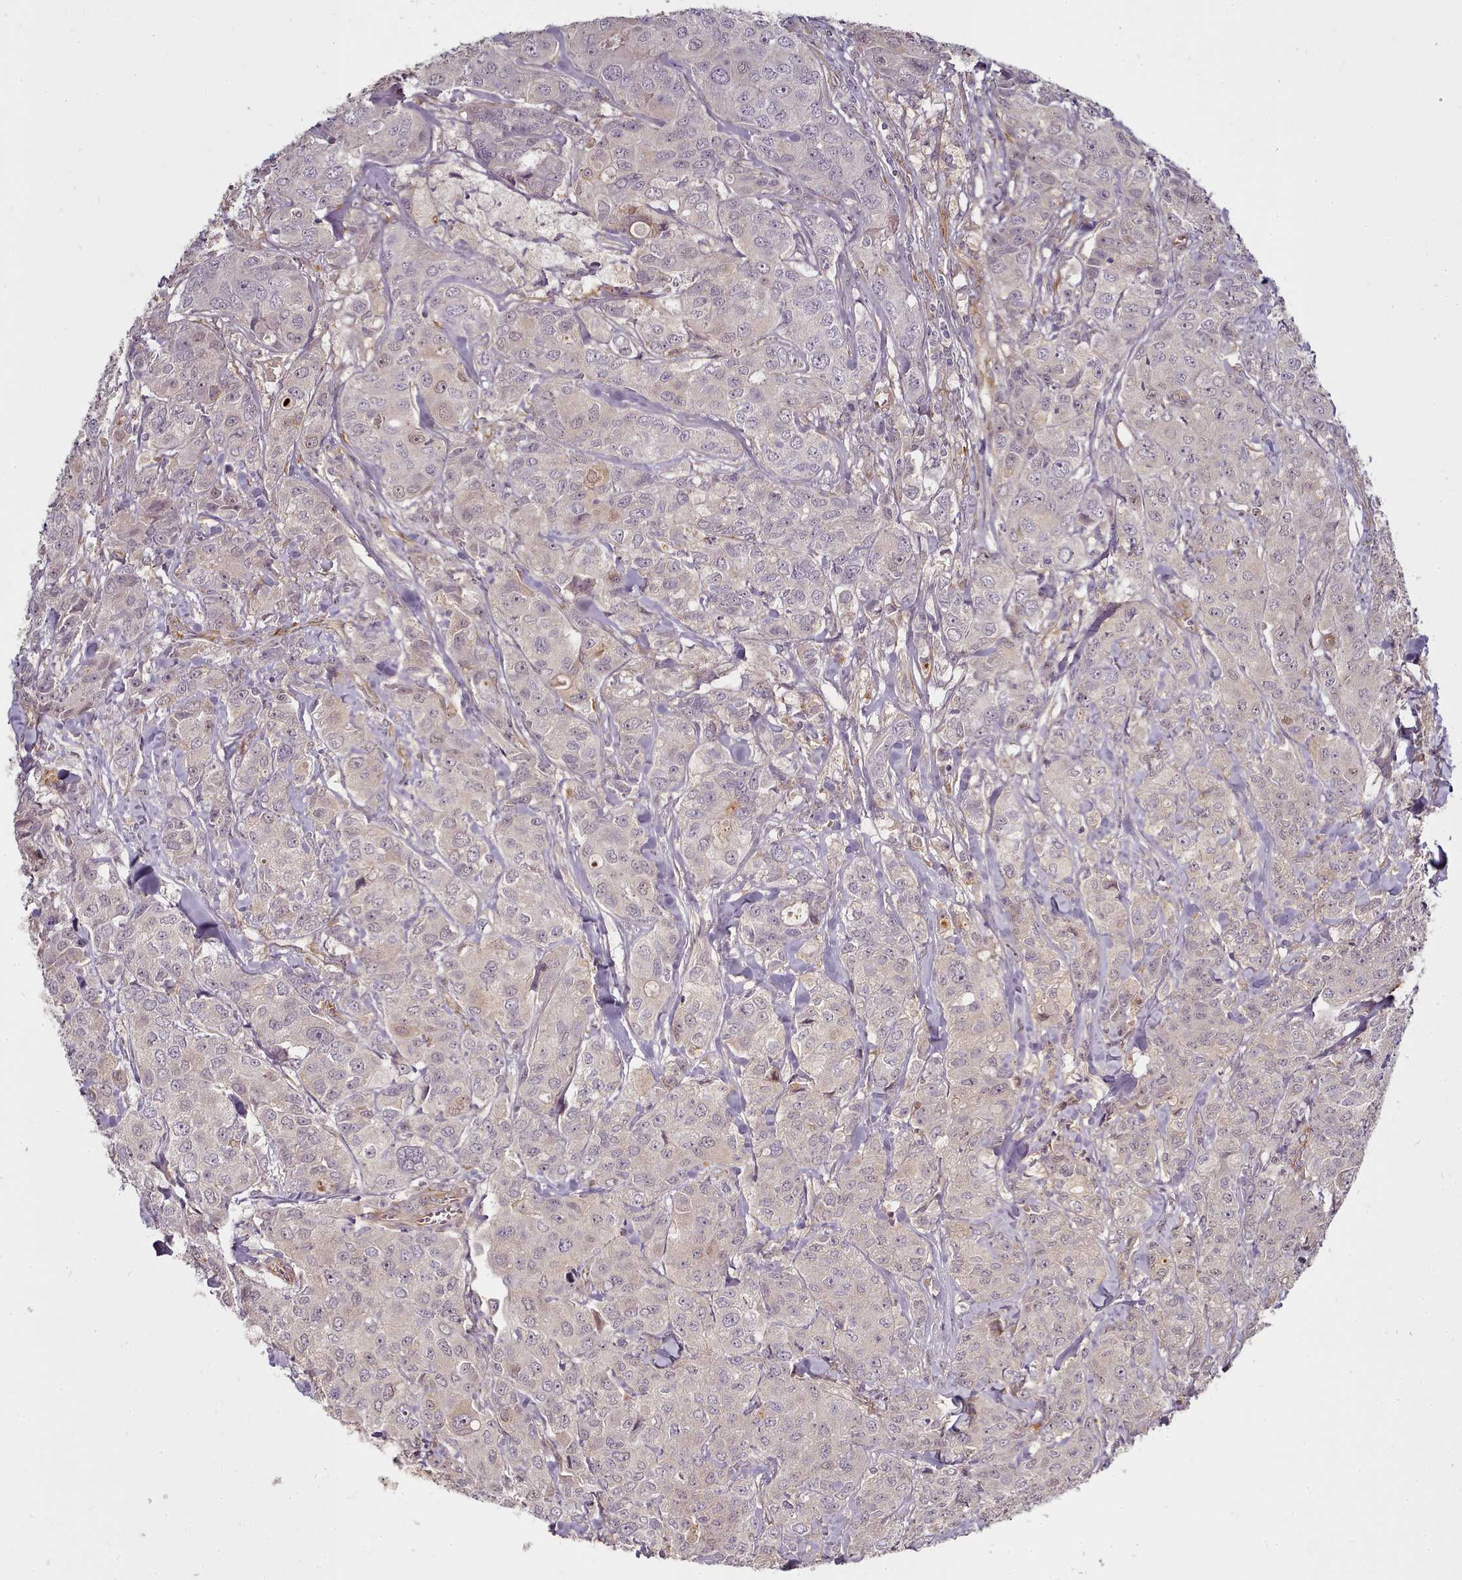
{"staining": {"intensity": "weak", "quantity": "<25%", "location": "nuclear"}, "tissue": "breast cancer", "cell_type": "Tumor cells", "image_type": "cancer", "snomed": [{"axis": "morphology", "description": "Duct carcinoma"}, {"axis": "topography", "description": "Breast"}], "caption": "Breast intraductal carcinoma stained for a protein using IHC shows no staining tumor cells.", "gene": "C1QTNF5", "patient": {"sex": "female", "age": 43}}